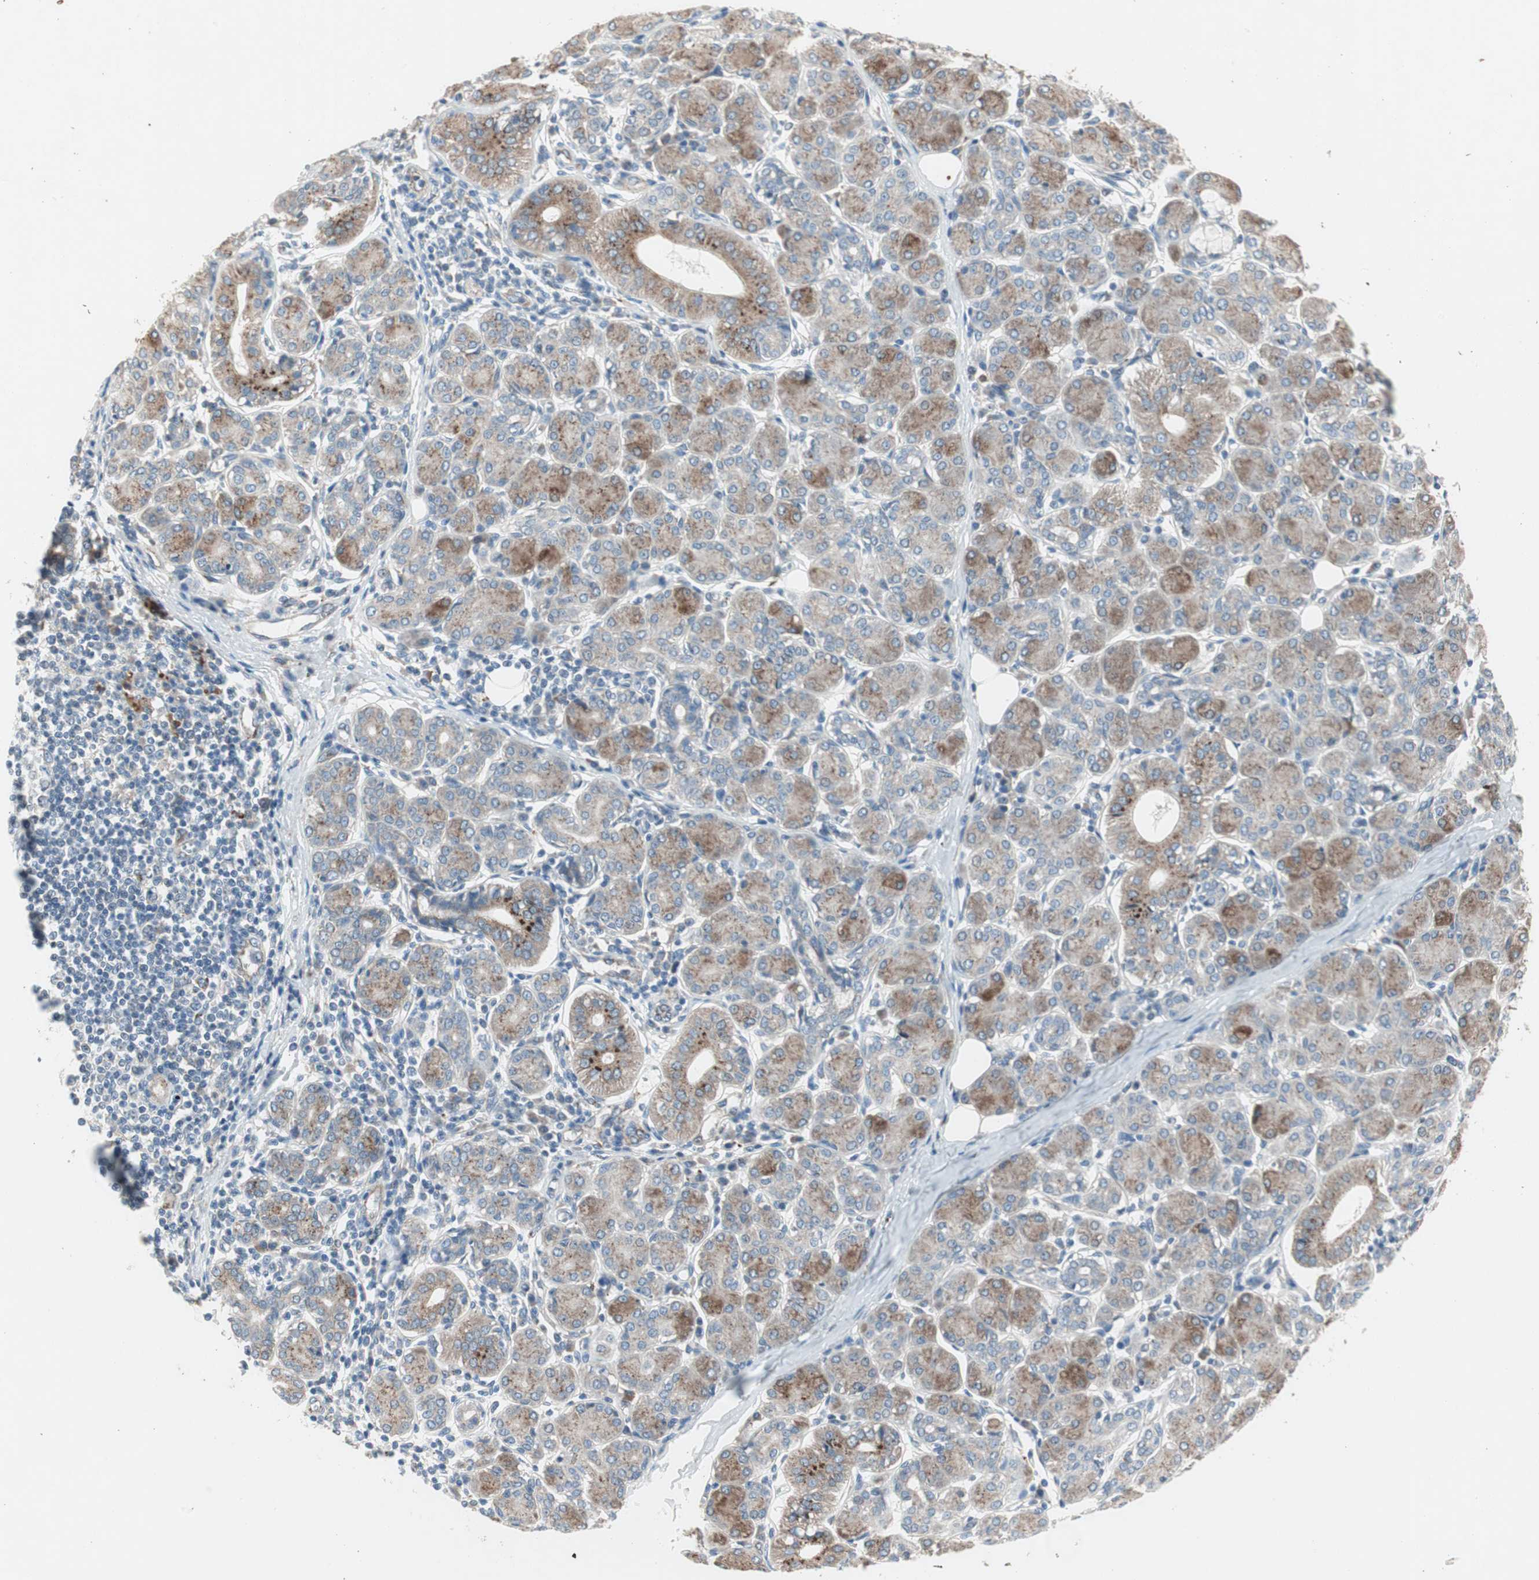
{"staining": {"intensity": "weak", "quantity": "25%-75%", "location": "cytoplasmic/membranous"}, "tissue": "salivary gland", "cell_type": "Glandular cells", "image_type": "normal", "snomed": [{"axis": "morphology", "description": "Normal tissue, NOS"}, {"axis": "morphology", "description": "Inflammation, NOS"}, {"axis": "topography", "description": "Lymph node"}, {"axis": "topography", "description": "Salivary gland"}], "caption": "Glandular cells reveal low levels of weak cytoplasmic/membranous staining in approximately 25%-75% of cells in unremarkable human salivary gland. (brown staining indicates protein expression, while blue staining denotes nuclei).", "gene": "FGFR4", "patient": {"sex": "male", "age": 3}}